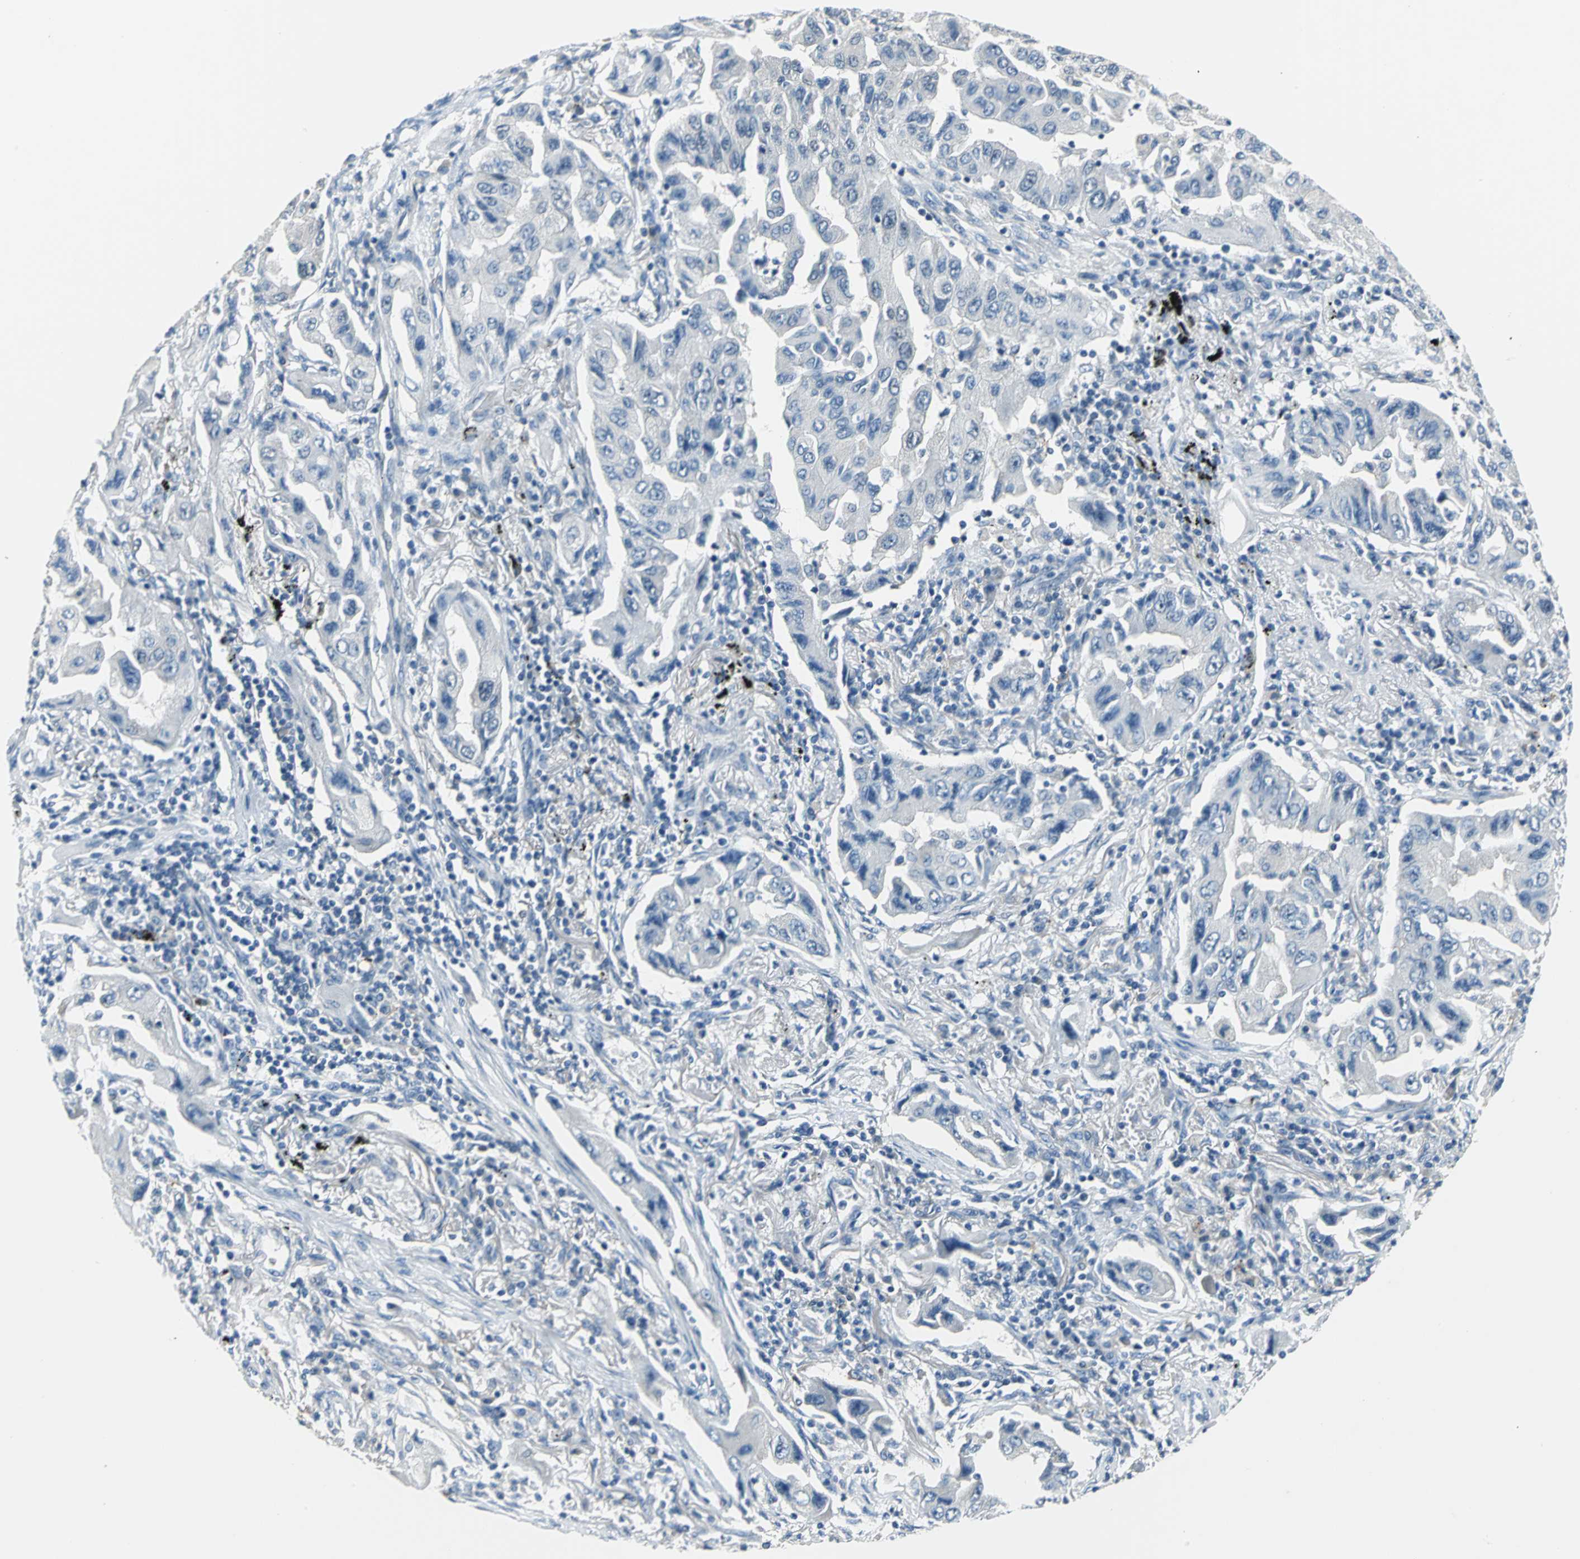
{"staining": {"intensity": "negative", "quantity": "none", "location": "none"}, "tissue": "lung cancer", "cell_type": "Tumor cells", "image_type": "cancer", "snomed": [{"axis": "morphology", "description": "Adenocarcinoma, NOS"}, {"axis": "topography", "description": "Lung"}], "caption": "The IHC photomicrograph has no significant expression in tumor cells of lung cancer (adenocarcinoma) tissue.", "gene": "ZNF415", "patient": {"sex": "female", "age": 65}}